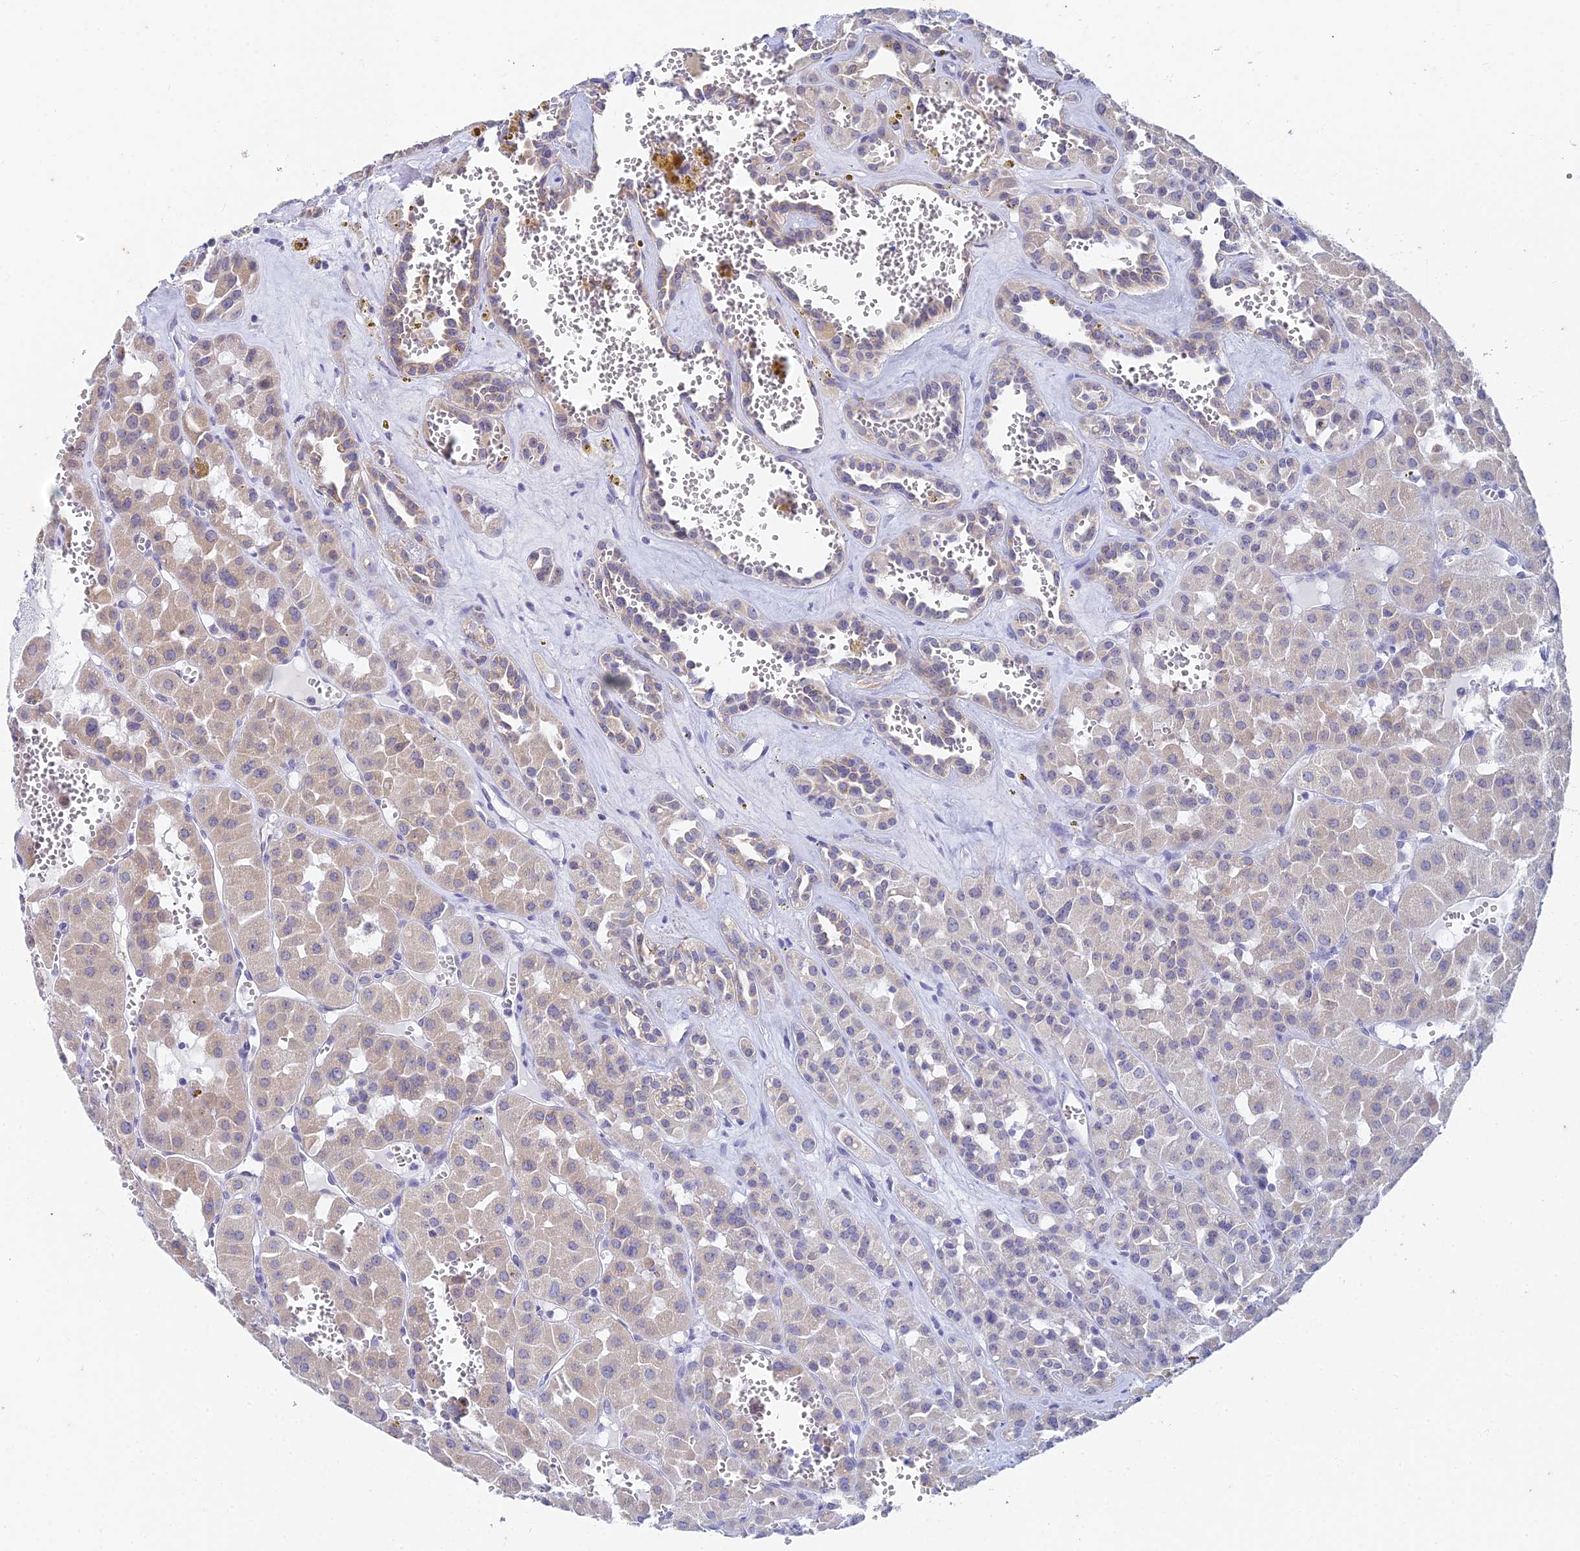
{"staining": {"intensity": "moderate", "quantity": ">75%", "location": "cytoplasmic/membranous"}, "tissue": "renal cancer", "cell_type": "Tumor cells", "image_type": "cancer", "snomed": [{"axis": "morphology", "description": "Carcinoma, NOS"}, {"axis": "topography", "description": "Kidney"}], "caption": "Protein expression analysis of human carcinoma (renal) reveals moderate cytoplasmic/membranous expression in approximately >75% of tumor cells.", "gene": "EEF2KMT", "patient": {"sex": "female", "age": 75}}